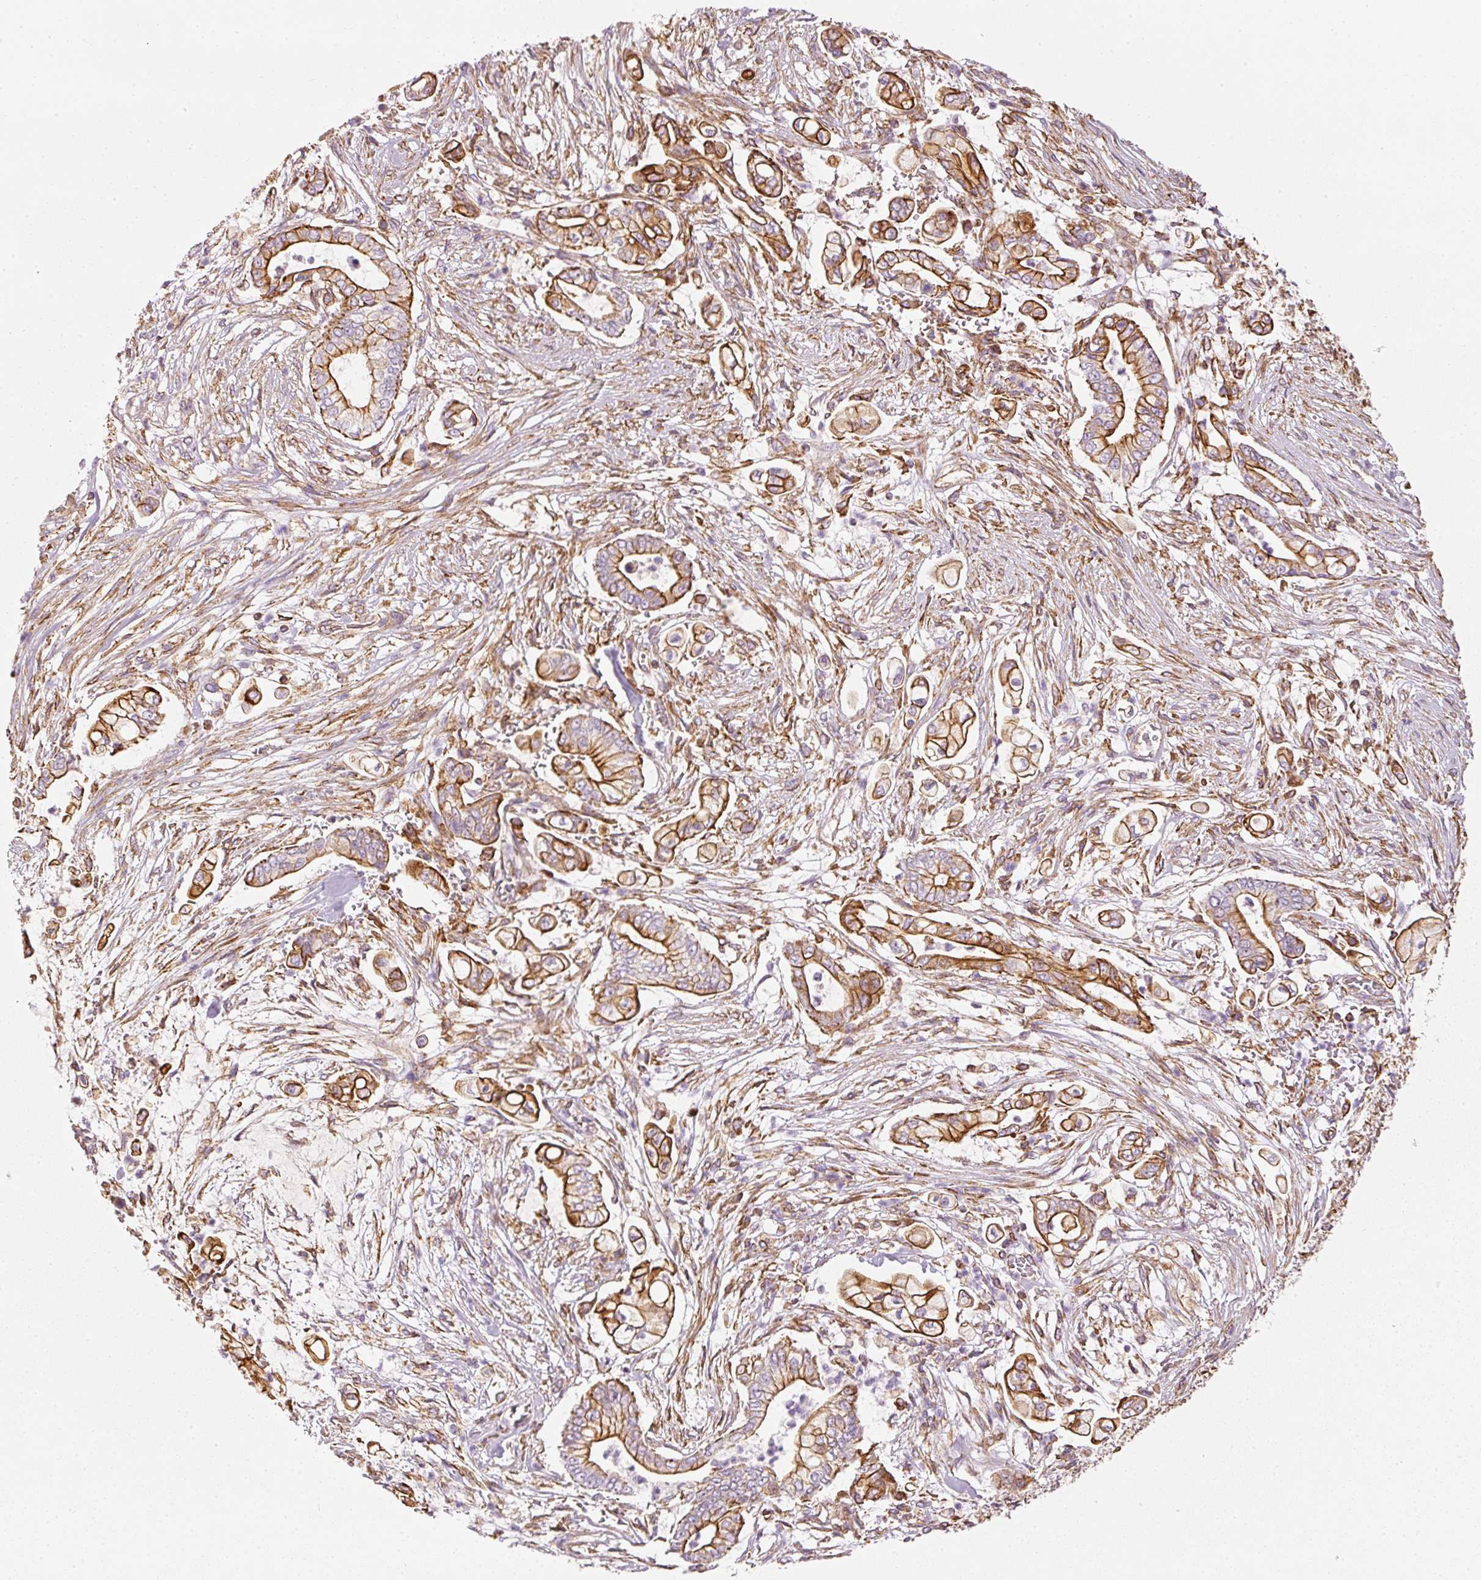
{"staining": {"intensity": "strong", "quantity": "25%-75%", "location": "cytoplasmic/membranous"}, "tissue": "pancreatic cancer", "cell_type": "Tumor cells", "image_type": "cancer", "snomed": [{"axis": "morphology", "description": "Adenocarcinoma, NOS"}, {"axis": "topography", "description": "Pancreas"}], "caption": "Strong cytoplasmic/membranous staining is appreciated in about 25%-75% of tumor cells in adenocarcinoma (pancreatic). (DAB (3,3'-diaminobenzidine) IHC with brightfield microscopy, high magnification).", "gene": "OSR2", "patient": {"sex": "female", "age": 69}}